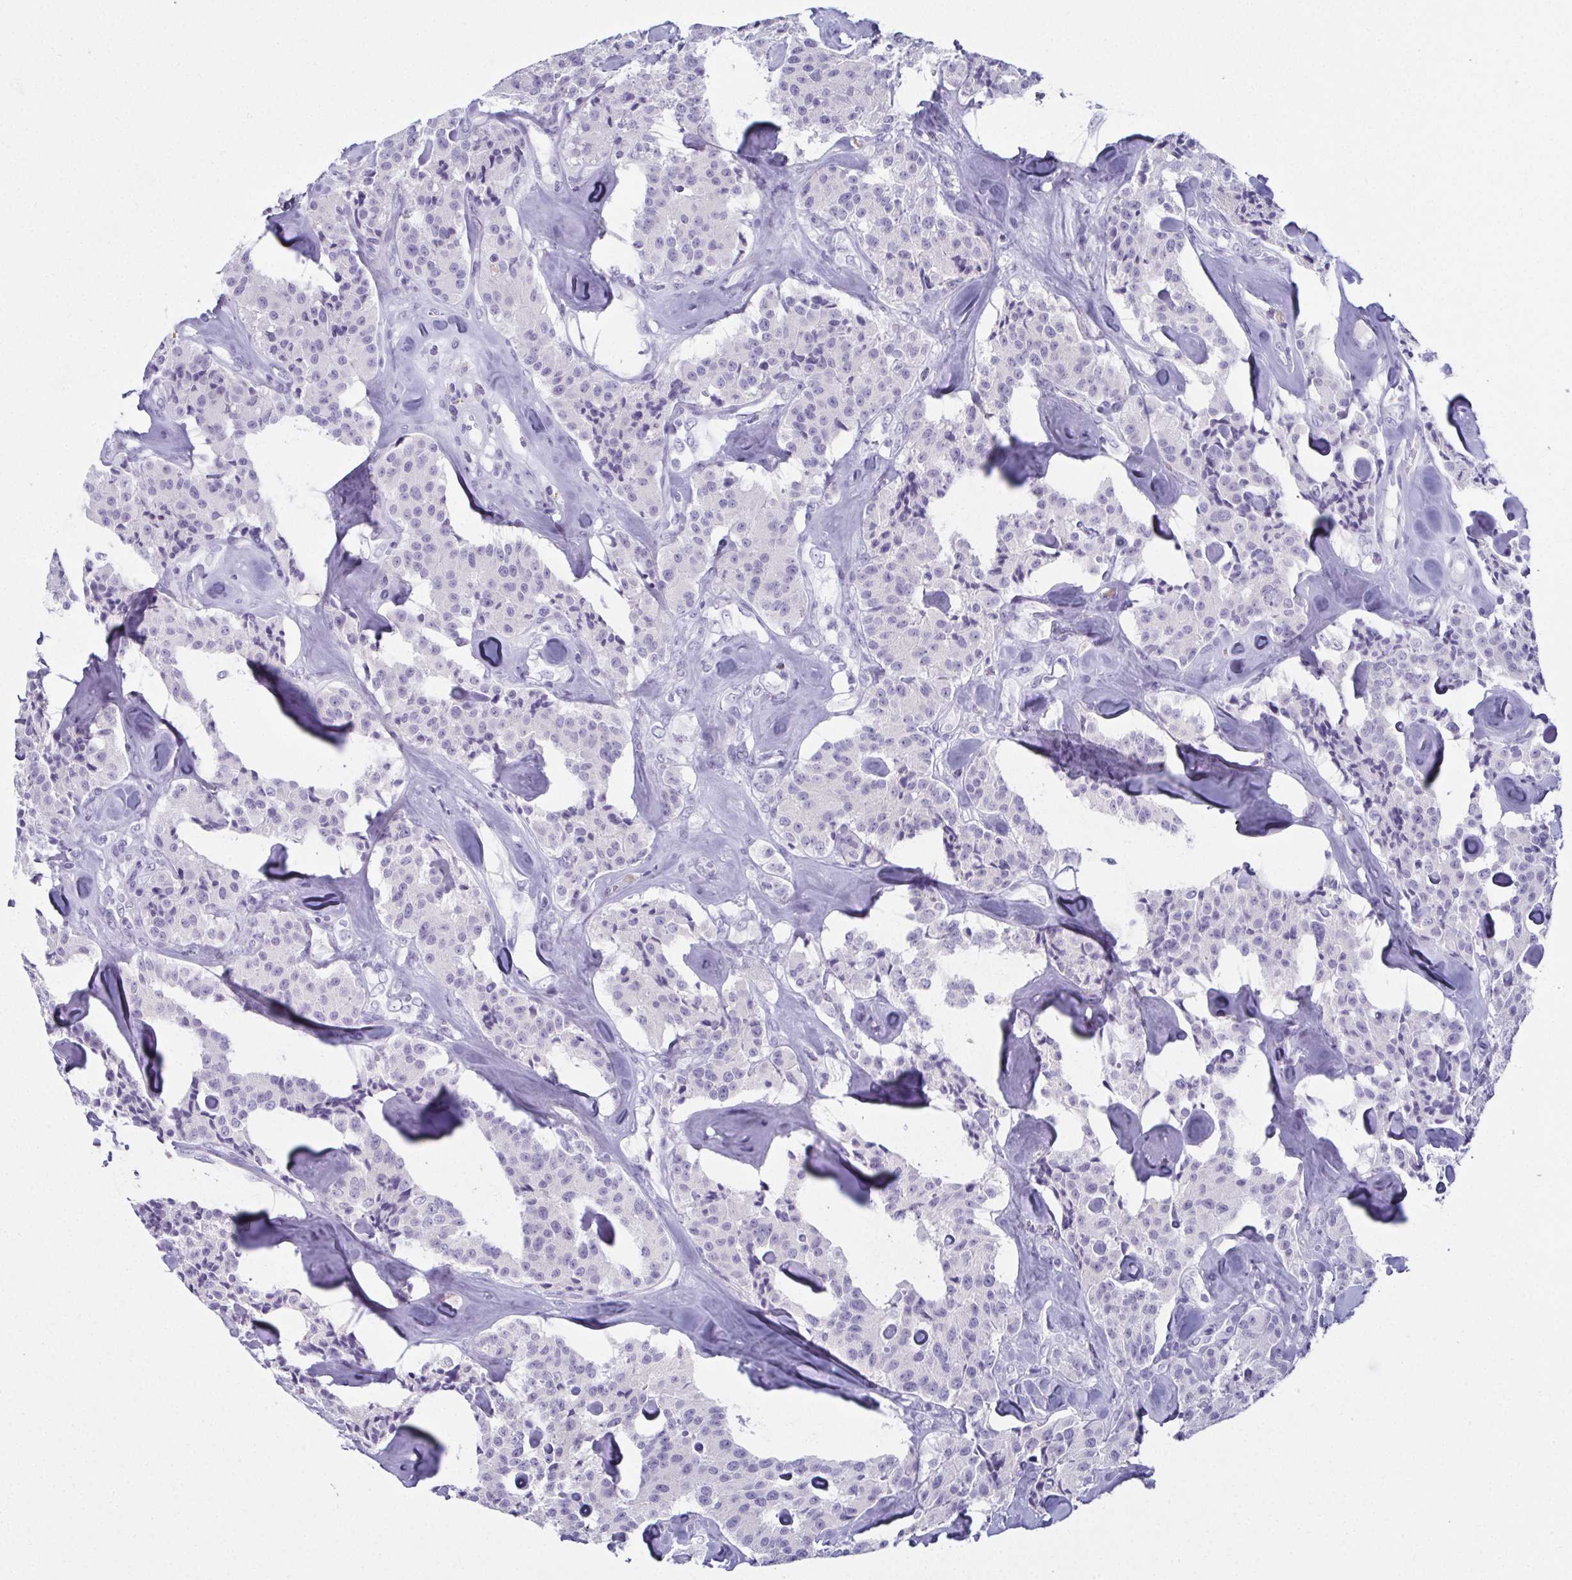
{"staining": {"intensity": "negative", "quantity": "none", "location": "none"}, "tissue": "carcinoid", "cell_type": "Tumor cells", "image_type": "cancer", "snomed": [{"axis": "morphology", "description": "Carcinoid, malignant, NOS"}, {"axis": "topography", "description": "Pancreas"}], "caption": "The immunohistochemistry (IHC) photomicrograph has no significant positivity in tumor cells of malignant carcinoid tissue.", "gene": "SLC36A2", "patient": {"sex": "male", "age": 41}}